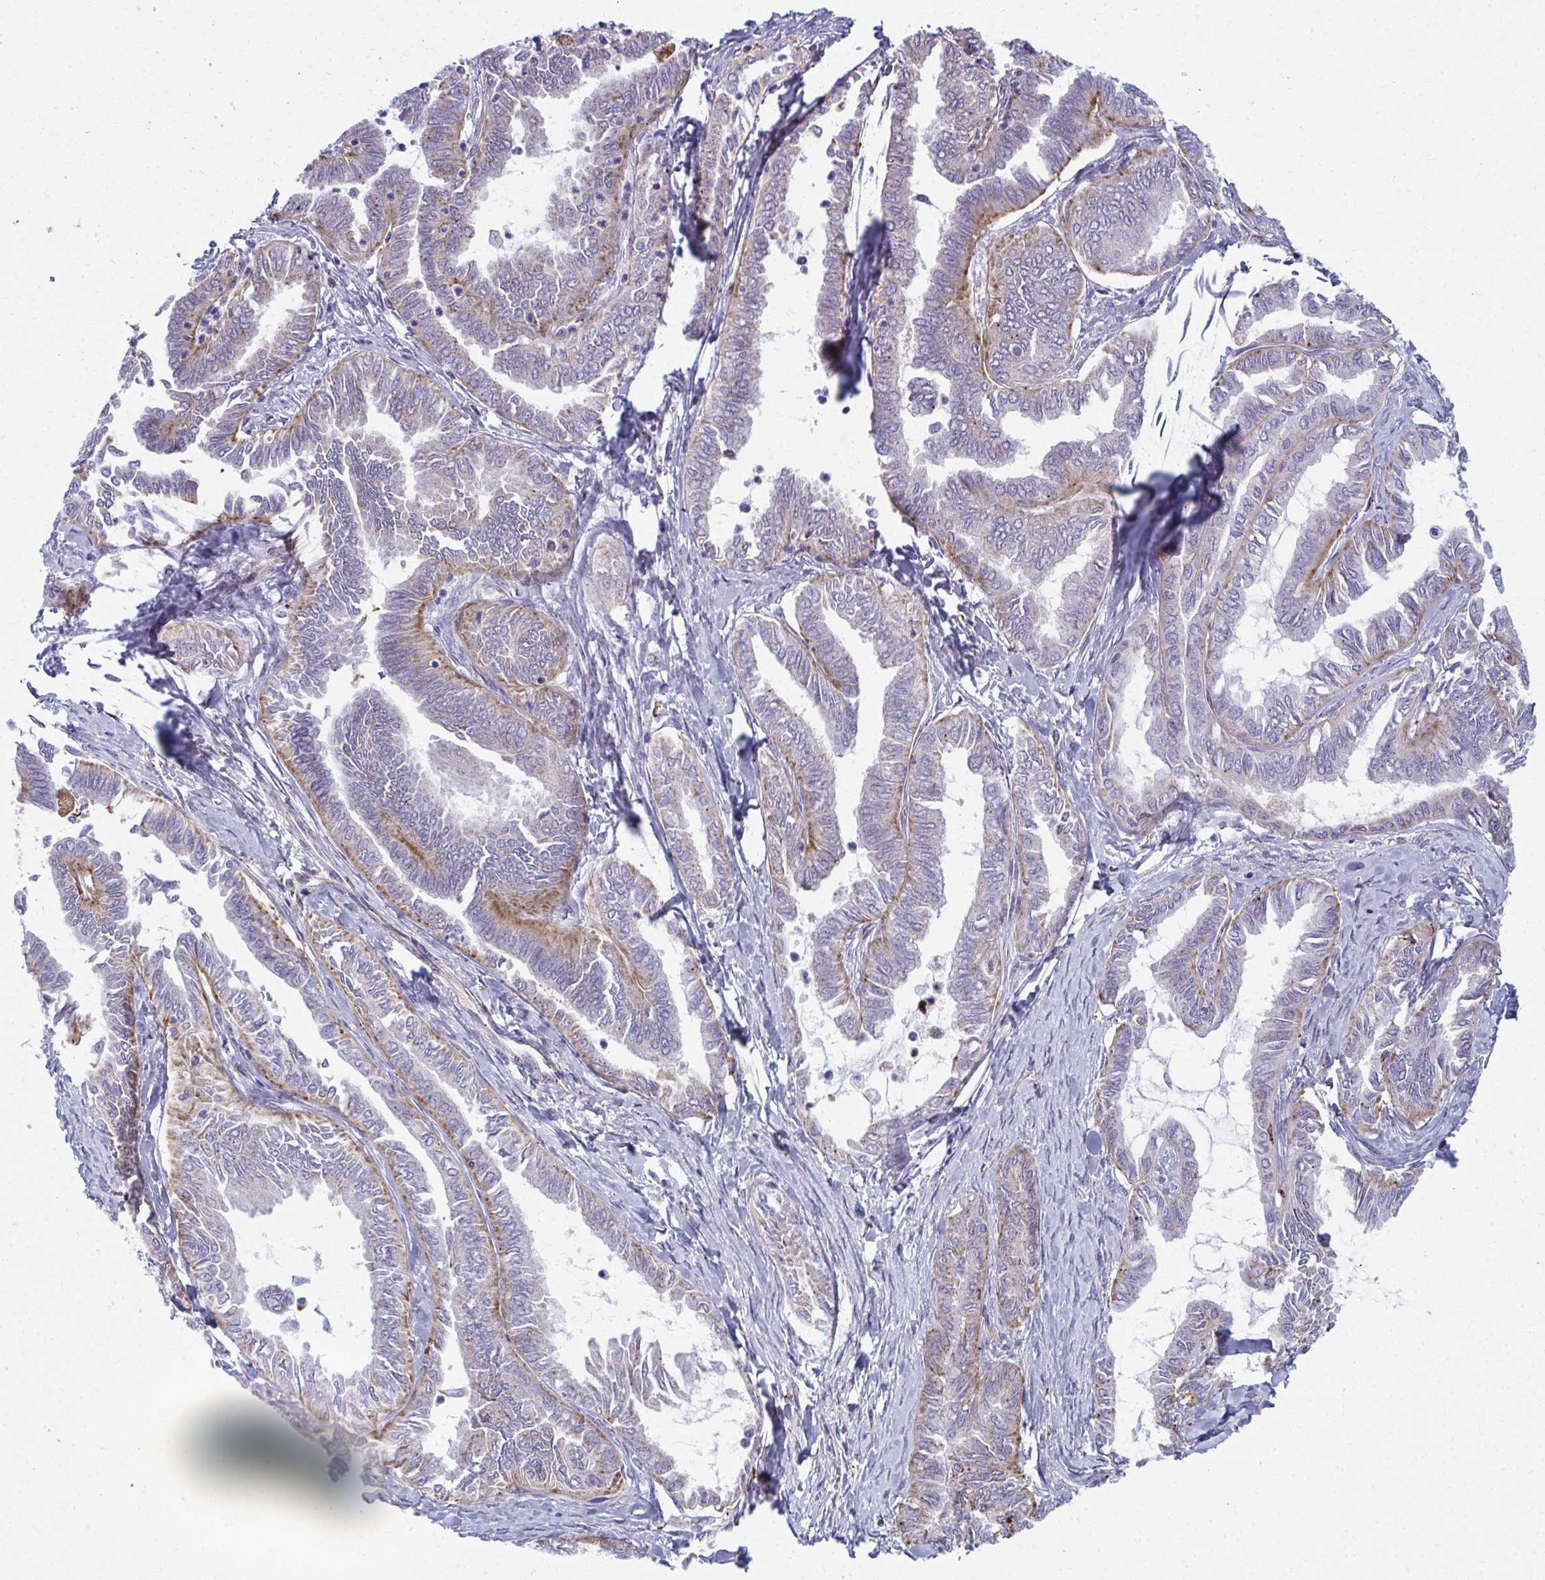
{"staining": {"intensity": "moderate", "quantity": "25%-75%", "location": "cytoplasmic/membranous"}, "tissue": "ovarian cancer", "cell_type": "Tumor cells", "image_type": "cancer", "snomed": [{"axis": "morphology", "description": "Carcinoma, endometroid"}, {"axis": "topography", "description": "Ovary"}], "caption": "A photomicrograph of human endometroid carcinoma (ovarian) stained for a protein demonstrates moderate cytoplasmic/membranous brown staining in tumor cells.", "gene": "LRRC4B", "patient": {"sex": "female", "age": 70}}